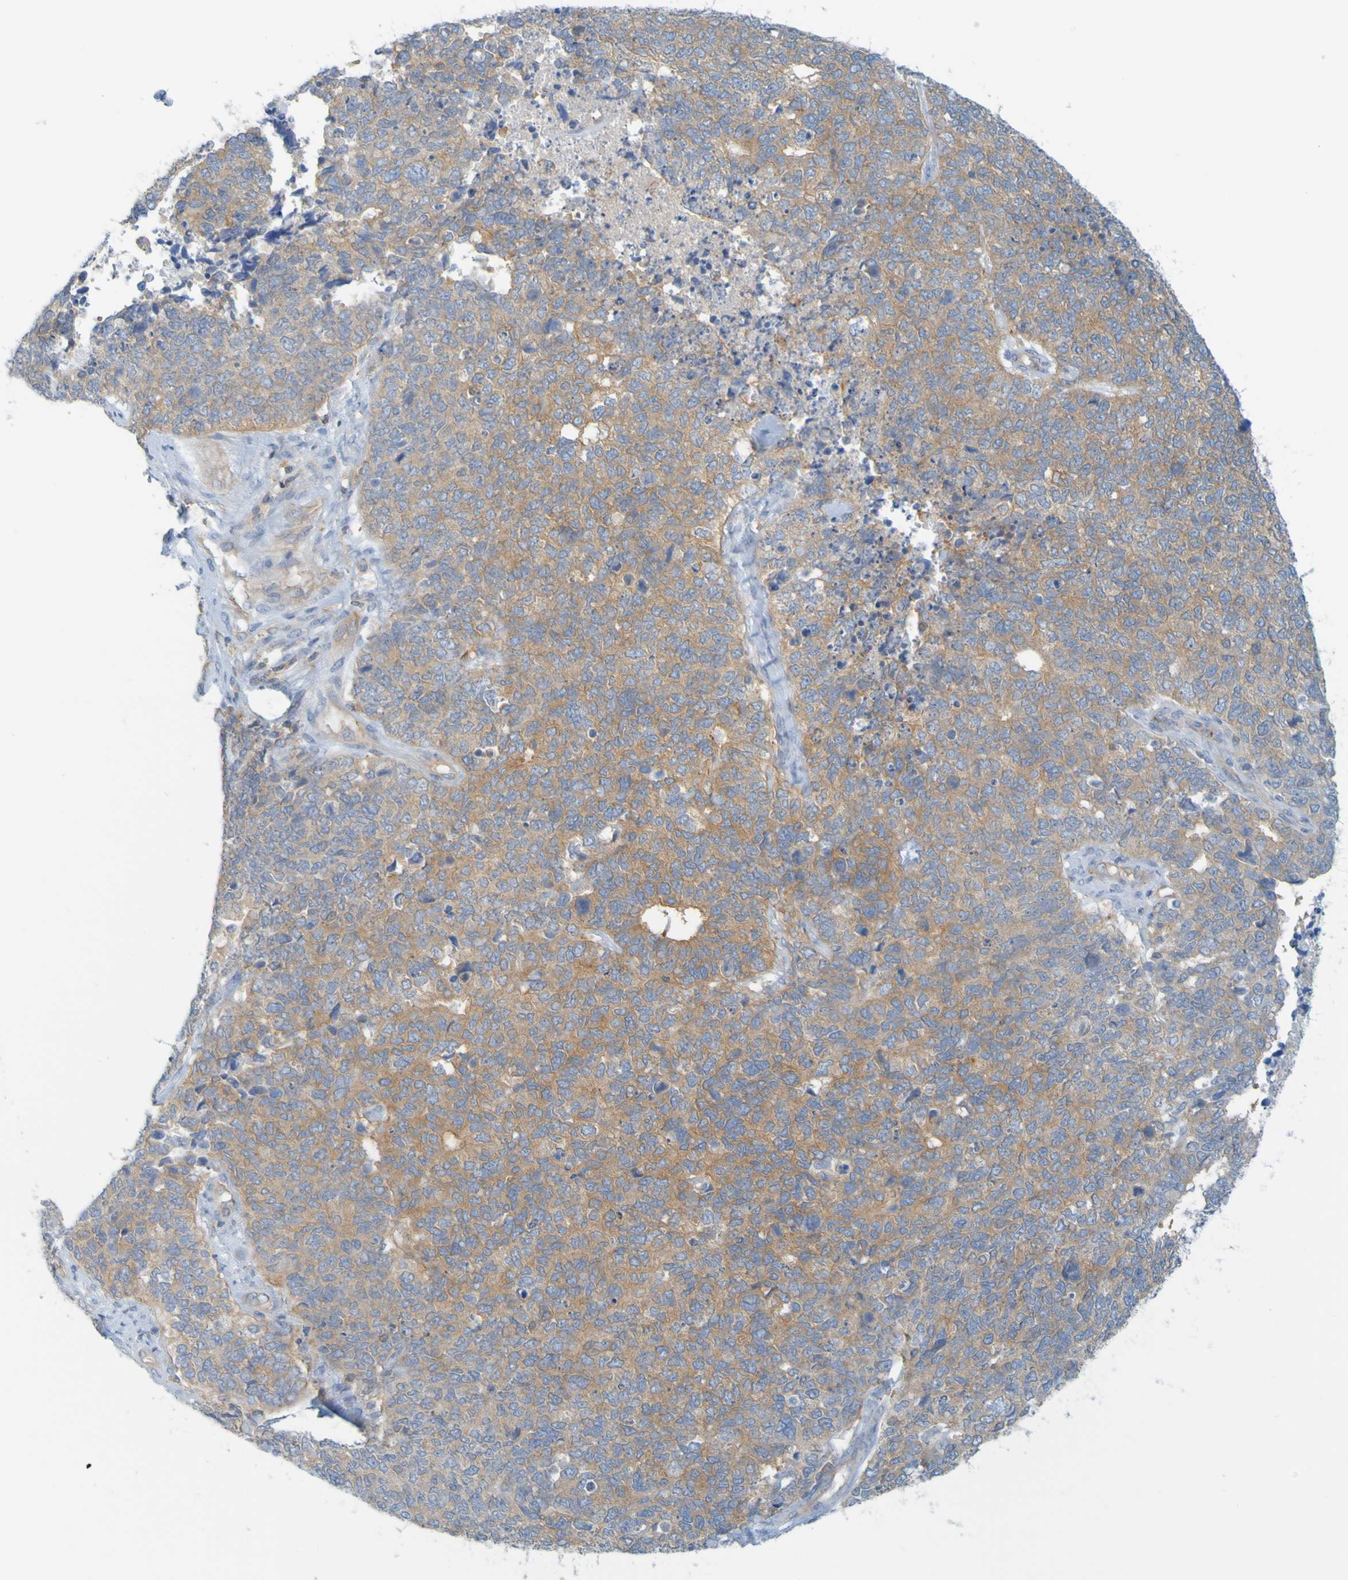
{"staining": {"intensity": "moderate", "quantity": ">75%", "location": "cytoplasmic/membranous"}, "tissue": "cervical cancer", "cell_type": "Tumor cells", "image_type": "cancer", "snomed": [{"axis": "morphology", "description": "Squamous cell carcinoma, NOS"}, {"axis": "topography", "description": "Cervix"}], "caption": "This image demonstrates IHC staining of human squamous cell carcinoma (cervical), with medium moderate cytoplasmic/membranous positivity in approximately >75% of tumor cells.", "gene": "APPL1", "patient": {"sex": "female", "age": 63}}